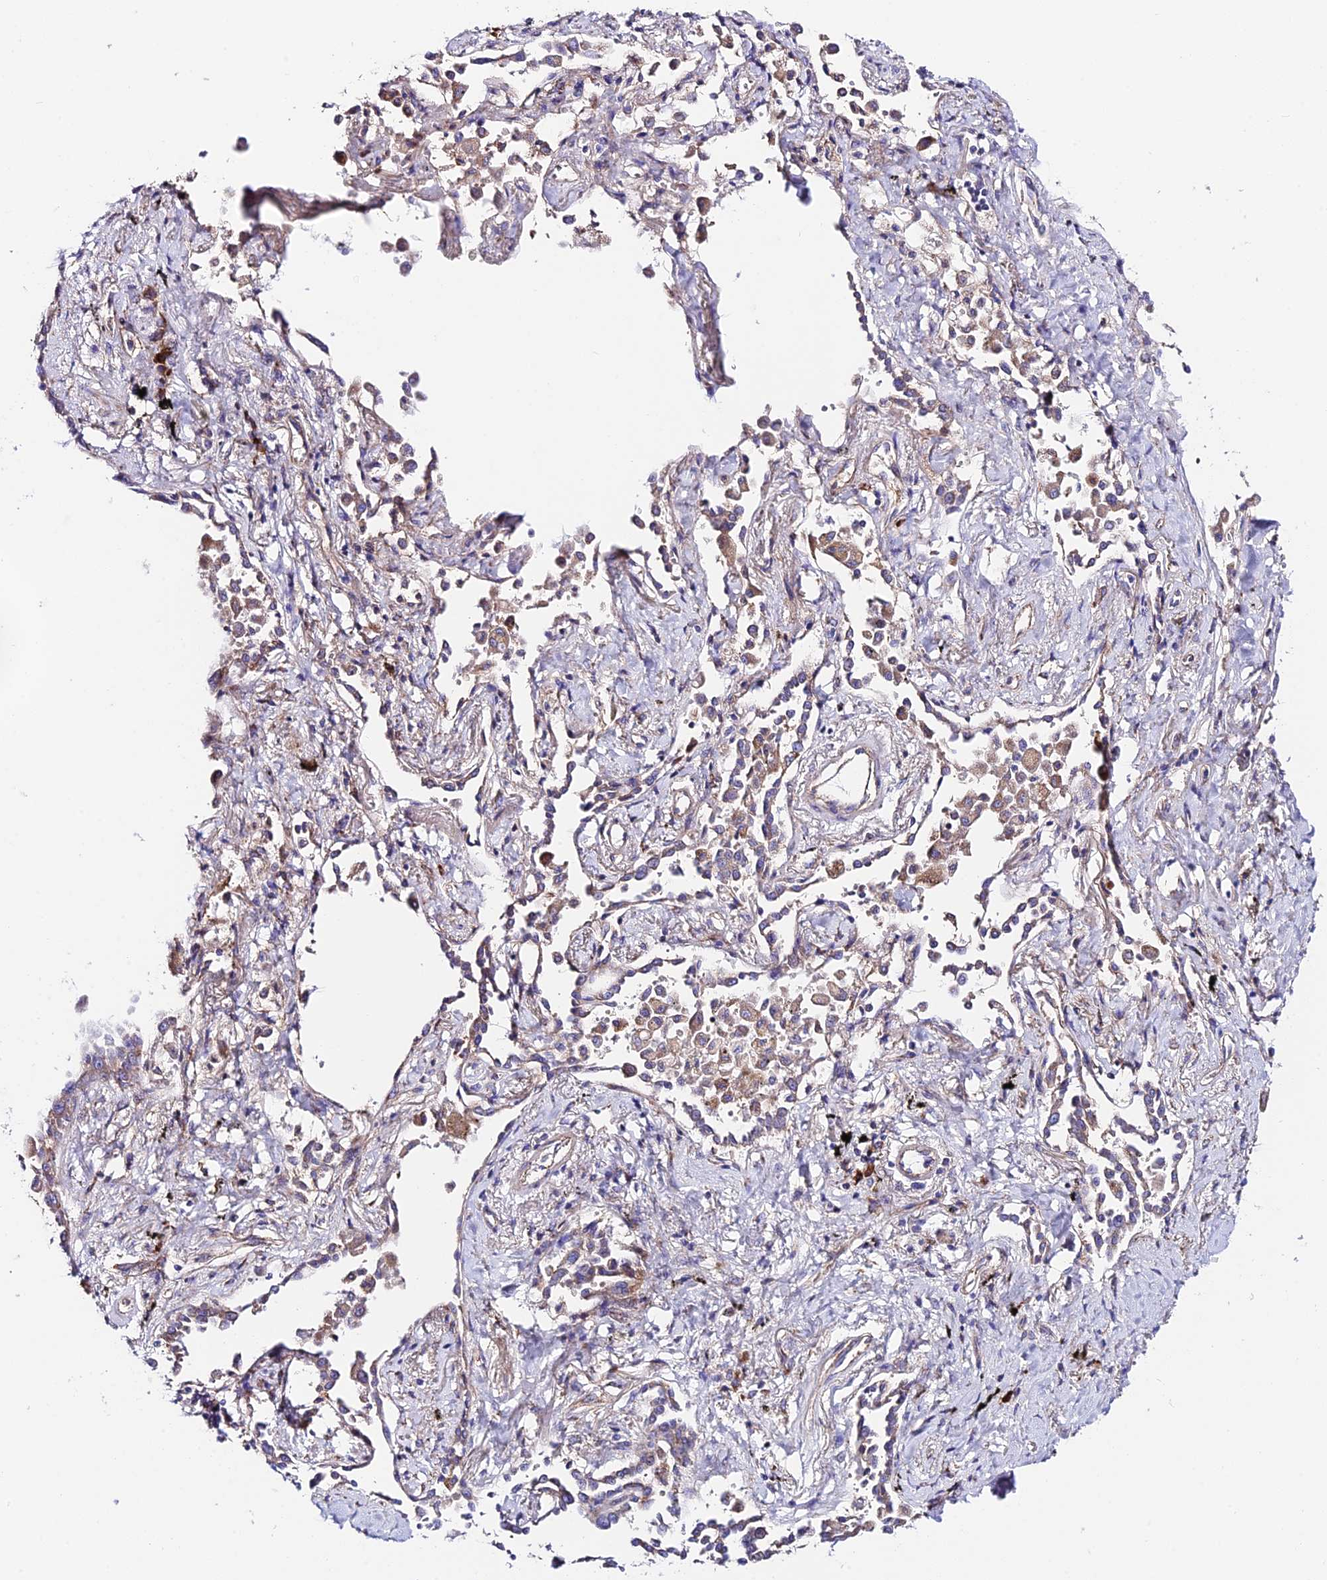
{"staining": {"intensity": "weak", "quantity": "25%-75%", "location": "cytoplasmic/membranous"}, "tissue": "lung cancer", "cell_type": "Tumor cells", "image_type": "cancer", "snomed": [{"axis": "morphology", "description": "Adenocarcinoma, NOS"}, {"axis": "topography", "description": "Lung"}], "caption": "IHC histopathology image of human lung cancer stained for a protein (brown), which exhibits low levels of weak cytoplasmic/membranous expression in approximately 25%-75% of tumor cells.", "gene": "VPS13C", "patient": {"sex": "male", "age": 67}}